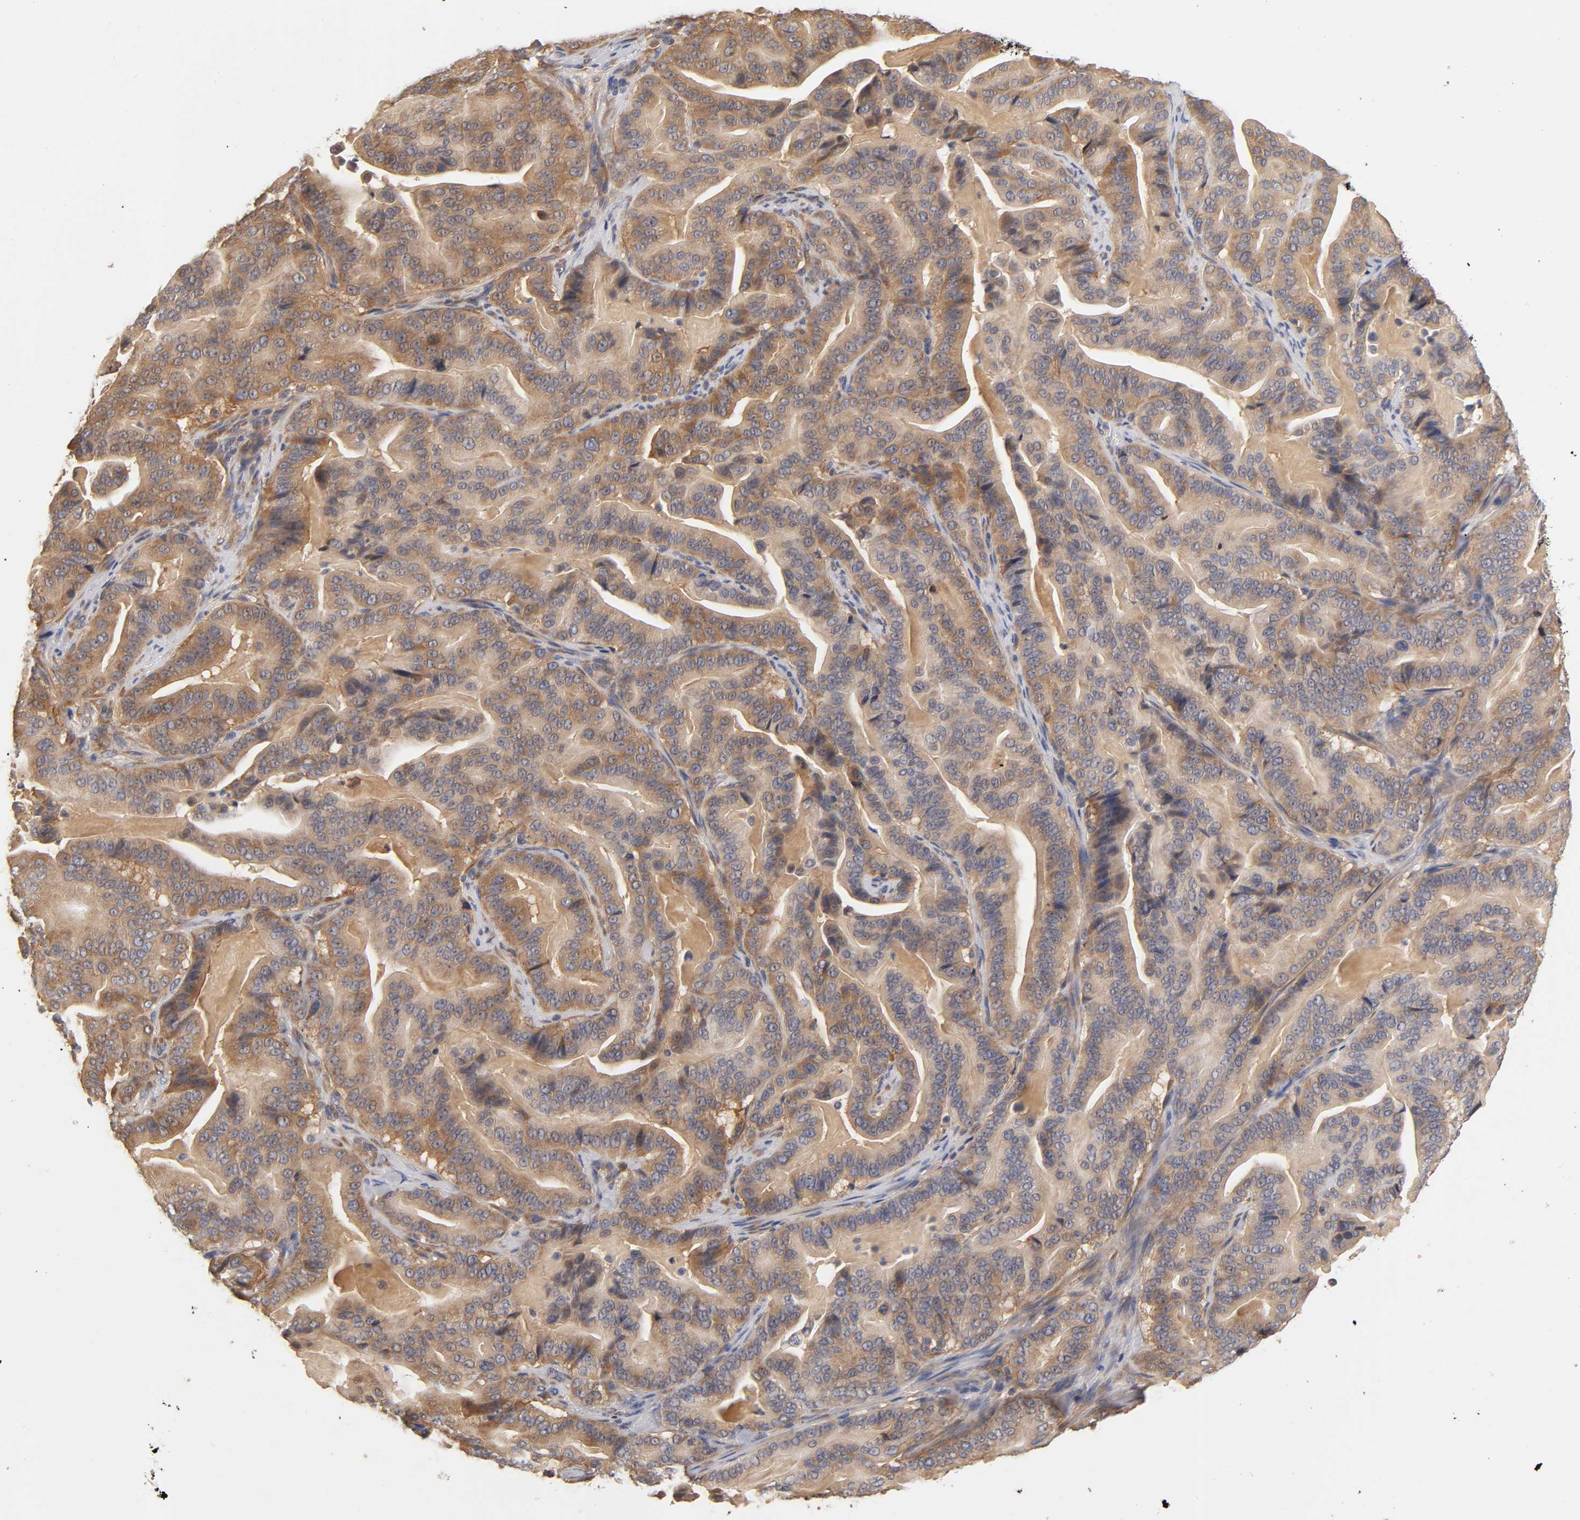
{"staining": {"intensity": "moderate", "quantity": ">75%", "location": "cytoplasmic/membranous"}, "tissue": "pancreatic cancer", "cell_type": "Tumor cells", "image_type": "cancer", "snomed": [{"axis": "morphology", "description": "Adenocarcinoma, NOS"}, {"axis": "topography", "description": "Pancreas"}], "caption": "Immunohistochemistry (IHC) of human pancreatic cancer shows medium levels of moderate cytoplasmic/membranous staining in about >75% of tumor cells.", "gene": "RPS29", "patient": {"sex": "male", "age": 63}}